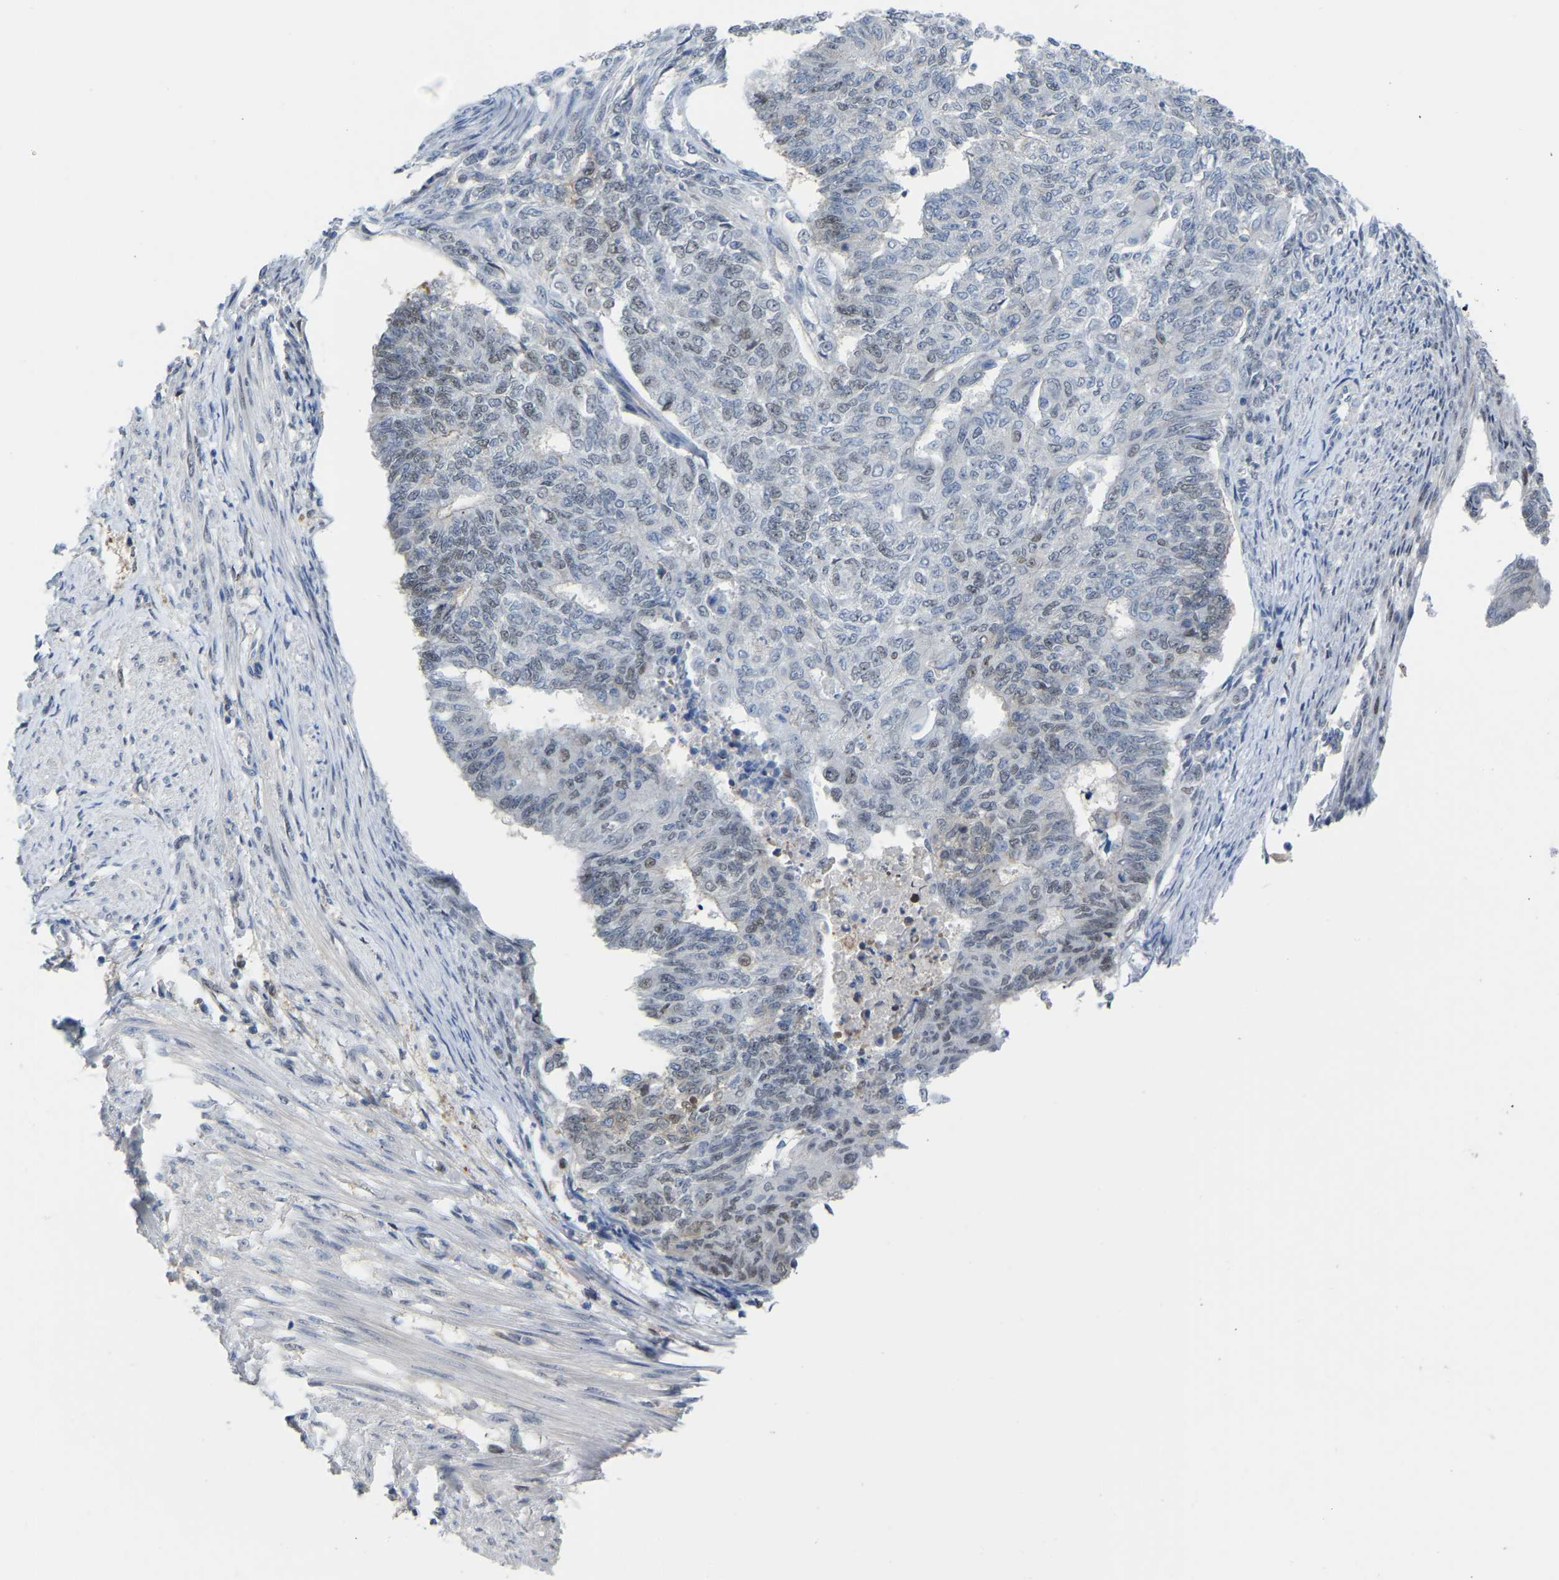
{"staining": {"intensity": "negative", "quantity": "none", "location": "none"}, "tissue": "endometrial cancer", "cell_type": "Tumor cells", "image_type": "cancer", "snomed": [{"axis": "morphology", "description": "Adenocarcinoma, NOS"}, {"axis": "topography", "description": "Endometrium"}], "caption": "IHC micrograph of human endometrial cancer (adenocarcinoma) stained for a protein (brown), which shows no positivity in tumor cells.", "gene": "KLRG2", "patient": {"sex": "female", "age": 32}}